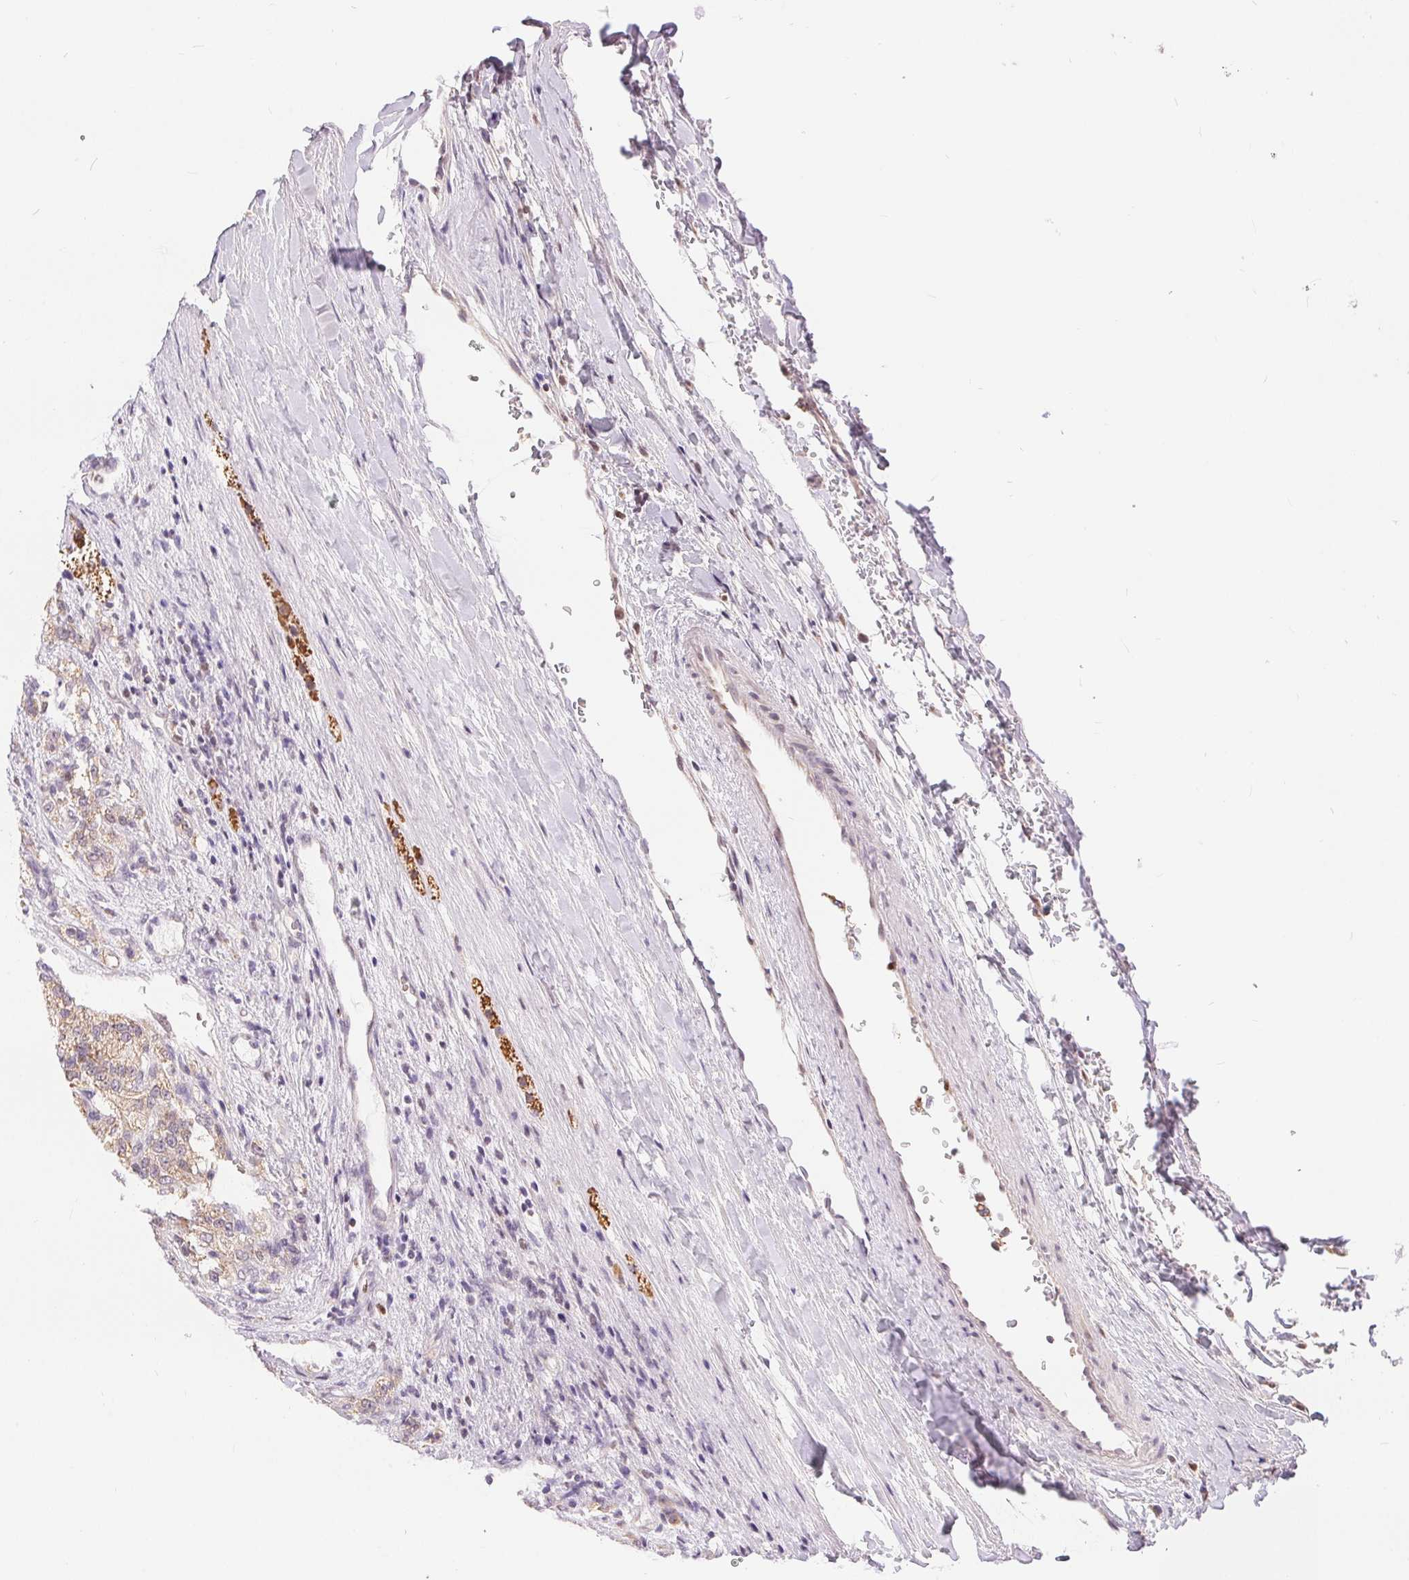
{"staining": {"intensity": "weak", "quantity": "<25%", "location": "cytoplasmic/membranous"}, "tissue": "renal cancer", "cell_type": "Tumor cells", "image_type": "cancer", "snomed": [{"axis": "morphology", "description": "Adenocarcinoma, NOS"}, {"axis": "topography", "description": "Kidney"}], "caption": "There is no significant staining in tumor cells of renal cancer.", "gene": "POU2F2", "patient": {"sex": "female", "age": 63}}